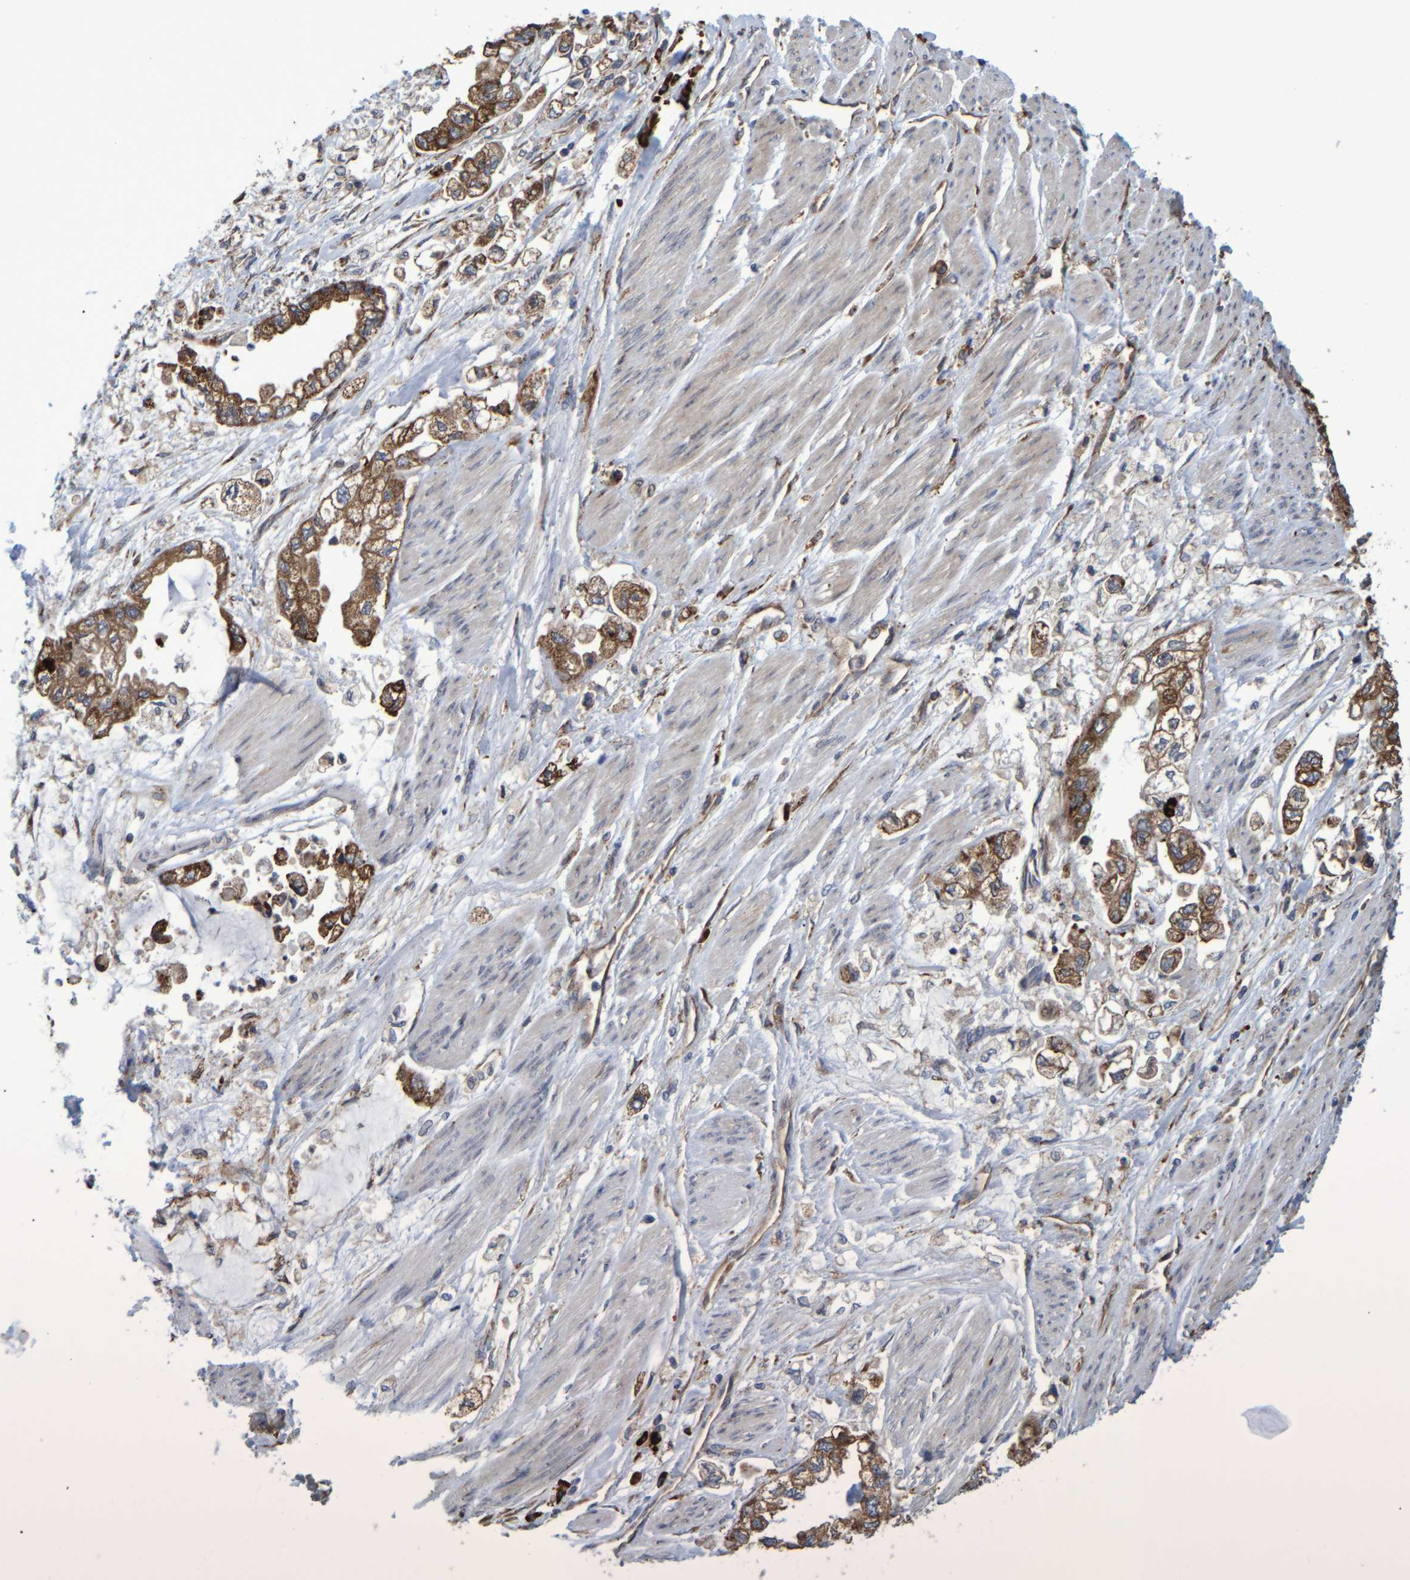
{"staining": {"intensity": "moderate", "quantity": ">75%", "location": "cytoplasmic/membranous"}, "tissue": "stomach cancer", "cell_type": "Tumor cells", "image_type": "cancer", "snomed": [{"axis": "morphology", "description": "Normal tissue, NOS"}, {"axis": "morphology", "description": "Adenocarcinoma, NOS"}, {"axis": "topography", "description": "Stomach"}], "caption": "Moderate cytoplasmic/membranous staining for a protein is appreciated in about >75% of tumor cells of stomach adenocarcinoma using immunohistochemistry (IHC).", "gene": "SPAG5", "patient": {"sex": "male", "age": 62}}